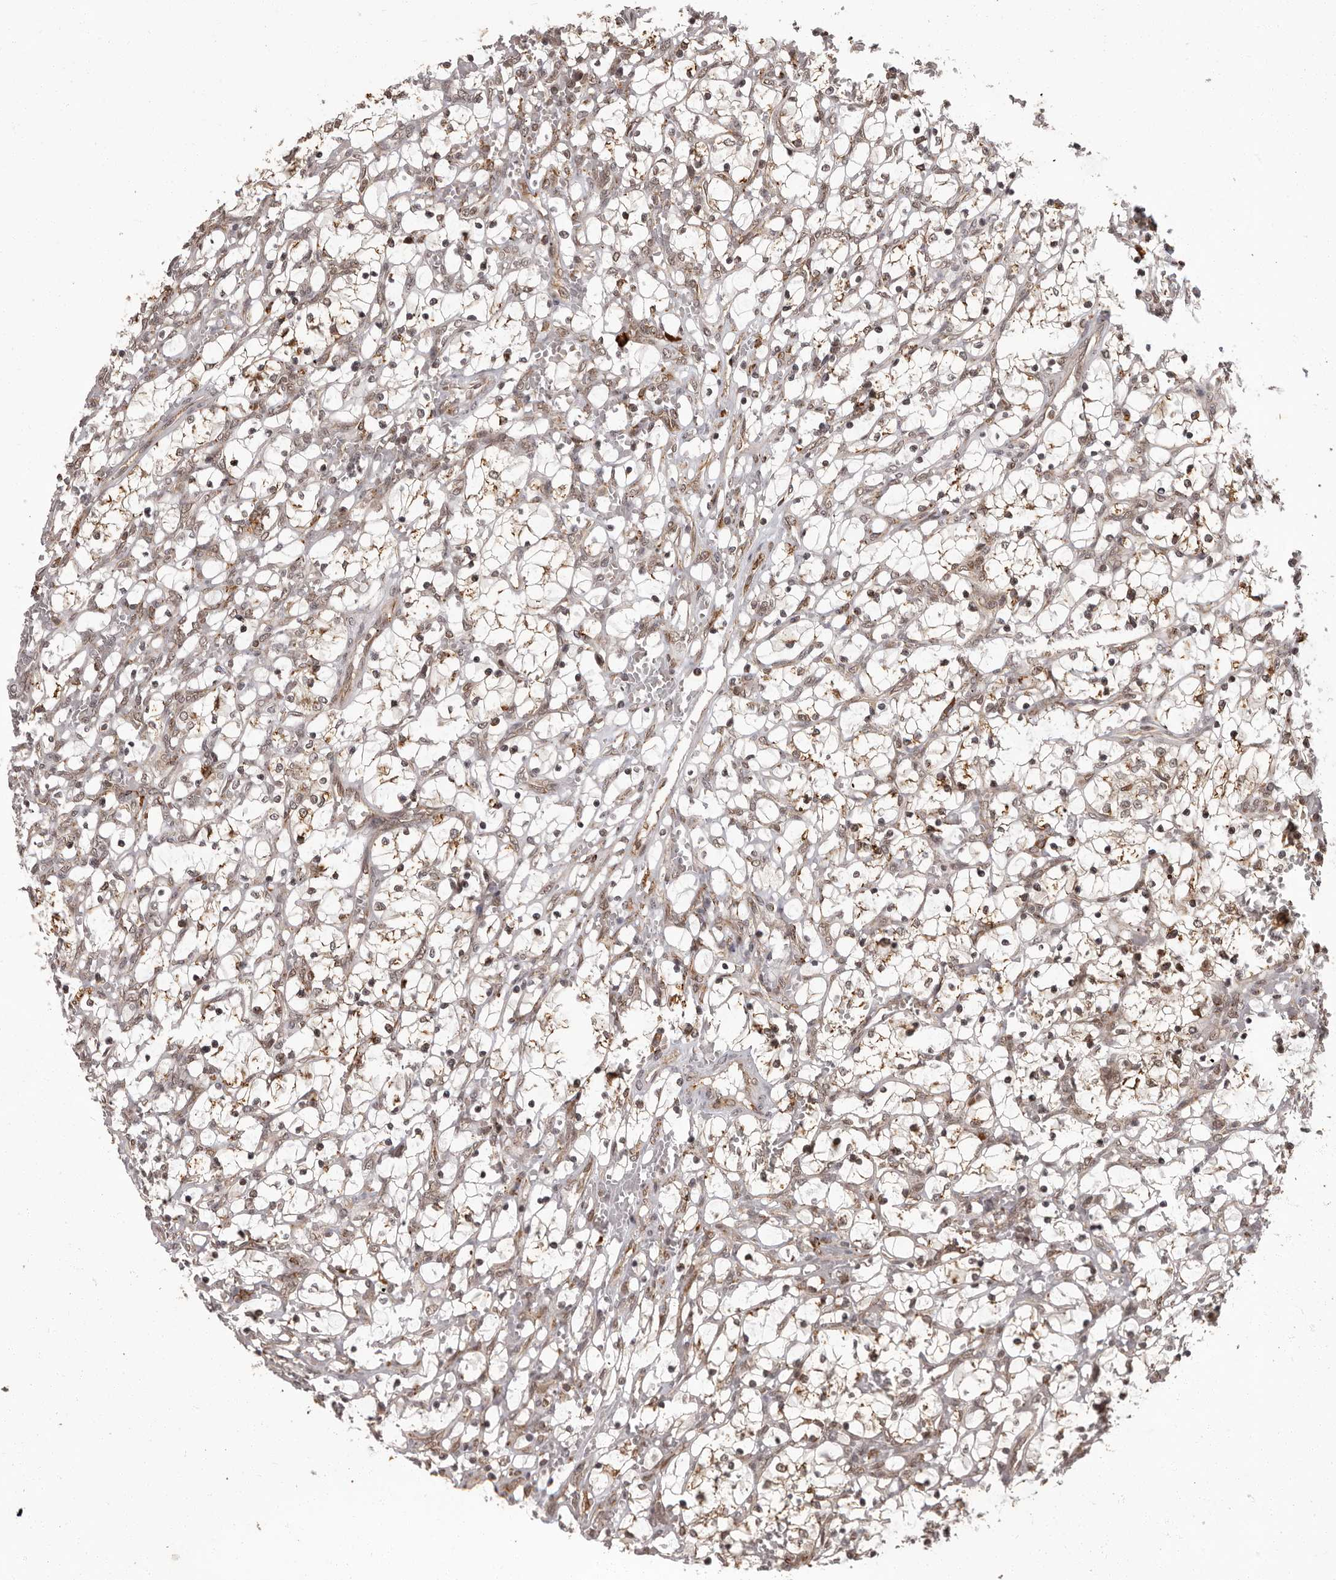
{"staining": {"intensity": "weak", "quantity": "25%-75%", "location": "cytoplasmic/membranous"}, "tissue": "renal cancer", "cell_type": "Tumor cells", "image_type": "cancer", "snomed": [{"axis": "morphology", "description": "Adenocarcinoma, NOS"}, {"axis": "topography", "description": "Kidney"}], "caption": "Immunohistochemistry (IHC) of human renal adenocarcinoma displays low levels of weak cytoplasmic/membranous expression in about 25%-75% of tumor cells.", "gene": "IL32", "patient": {"sex": "female", "age": 69}}